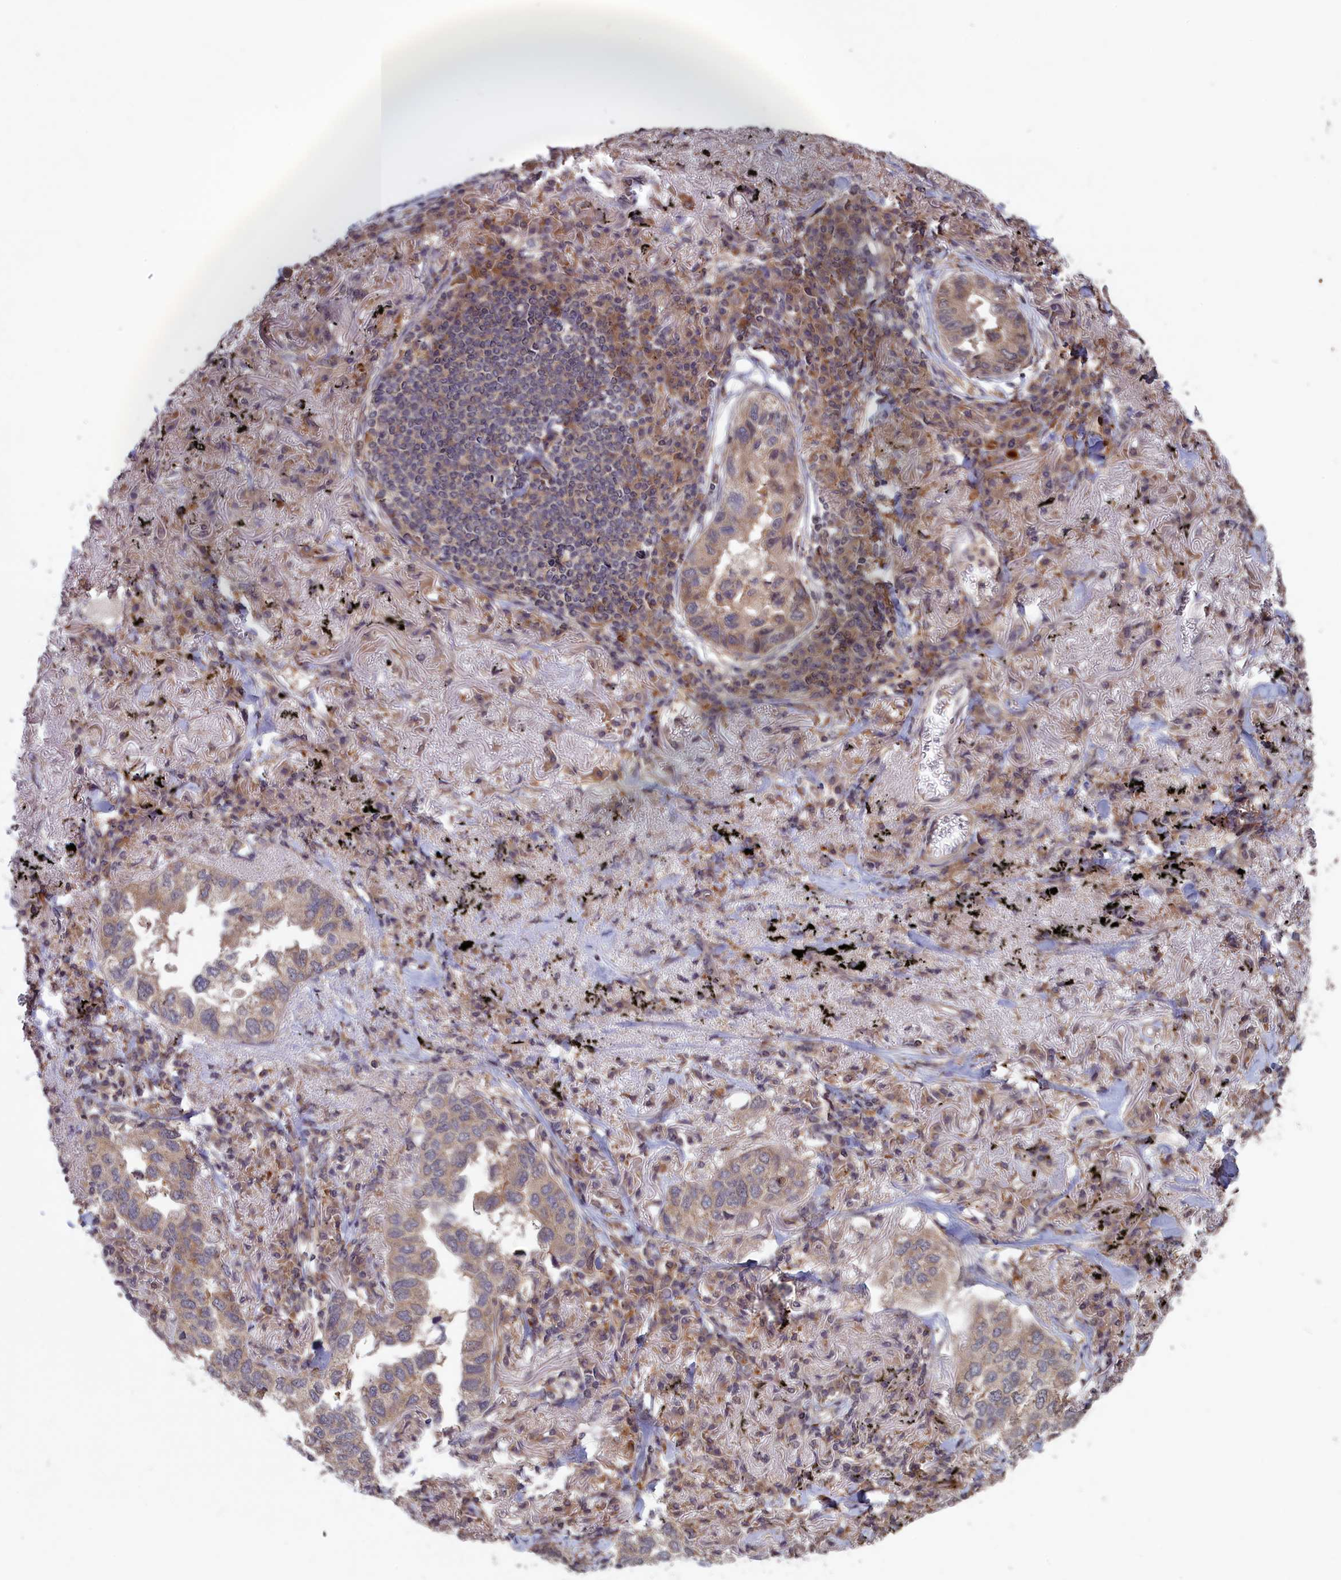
{"staining": {"intensity": "weak", "quantity": "<25%", "location": "cytoplasmic/membranous"}, "tissue": "lung cancer", "cell_type": "Tumor cells", "image_type": "cancer", "snomed": [{"axis": "morphology", "description": "Adenocarcinoma, NOS"}, {"axis": "topography", "description": "Lung"}], "caption": "The photomicrograph displays no significant staining in tumor cells of lung cancer (adenocarcinoma).", "gene": "CACTIN", "patient": {"sex": "male", "age": 65}}